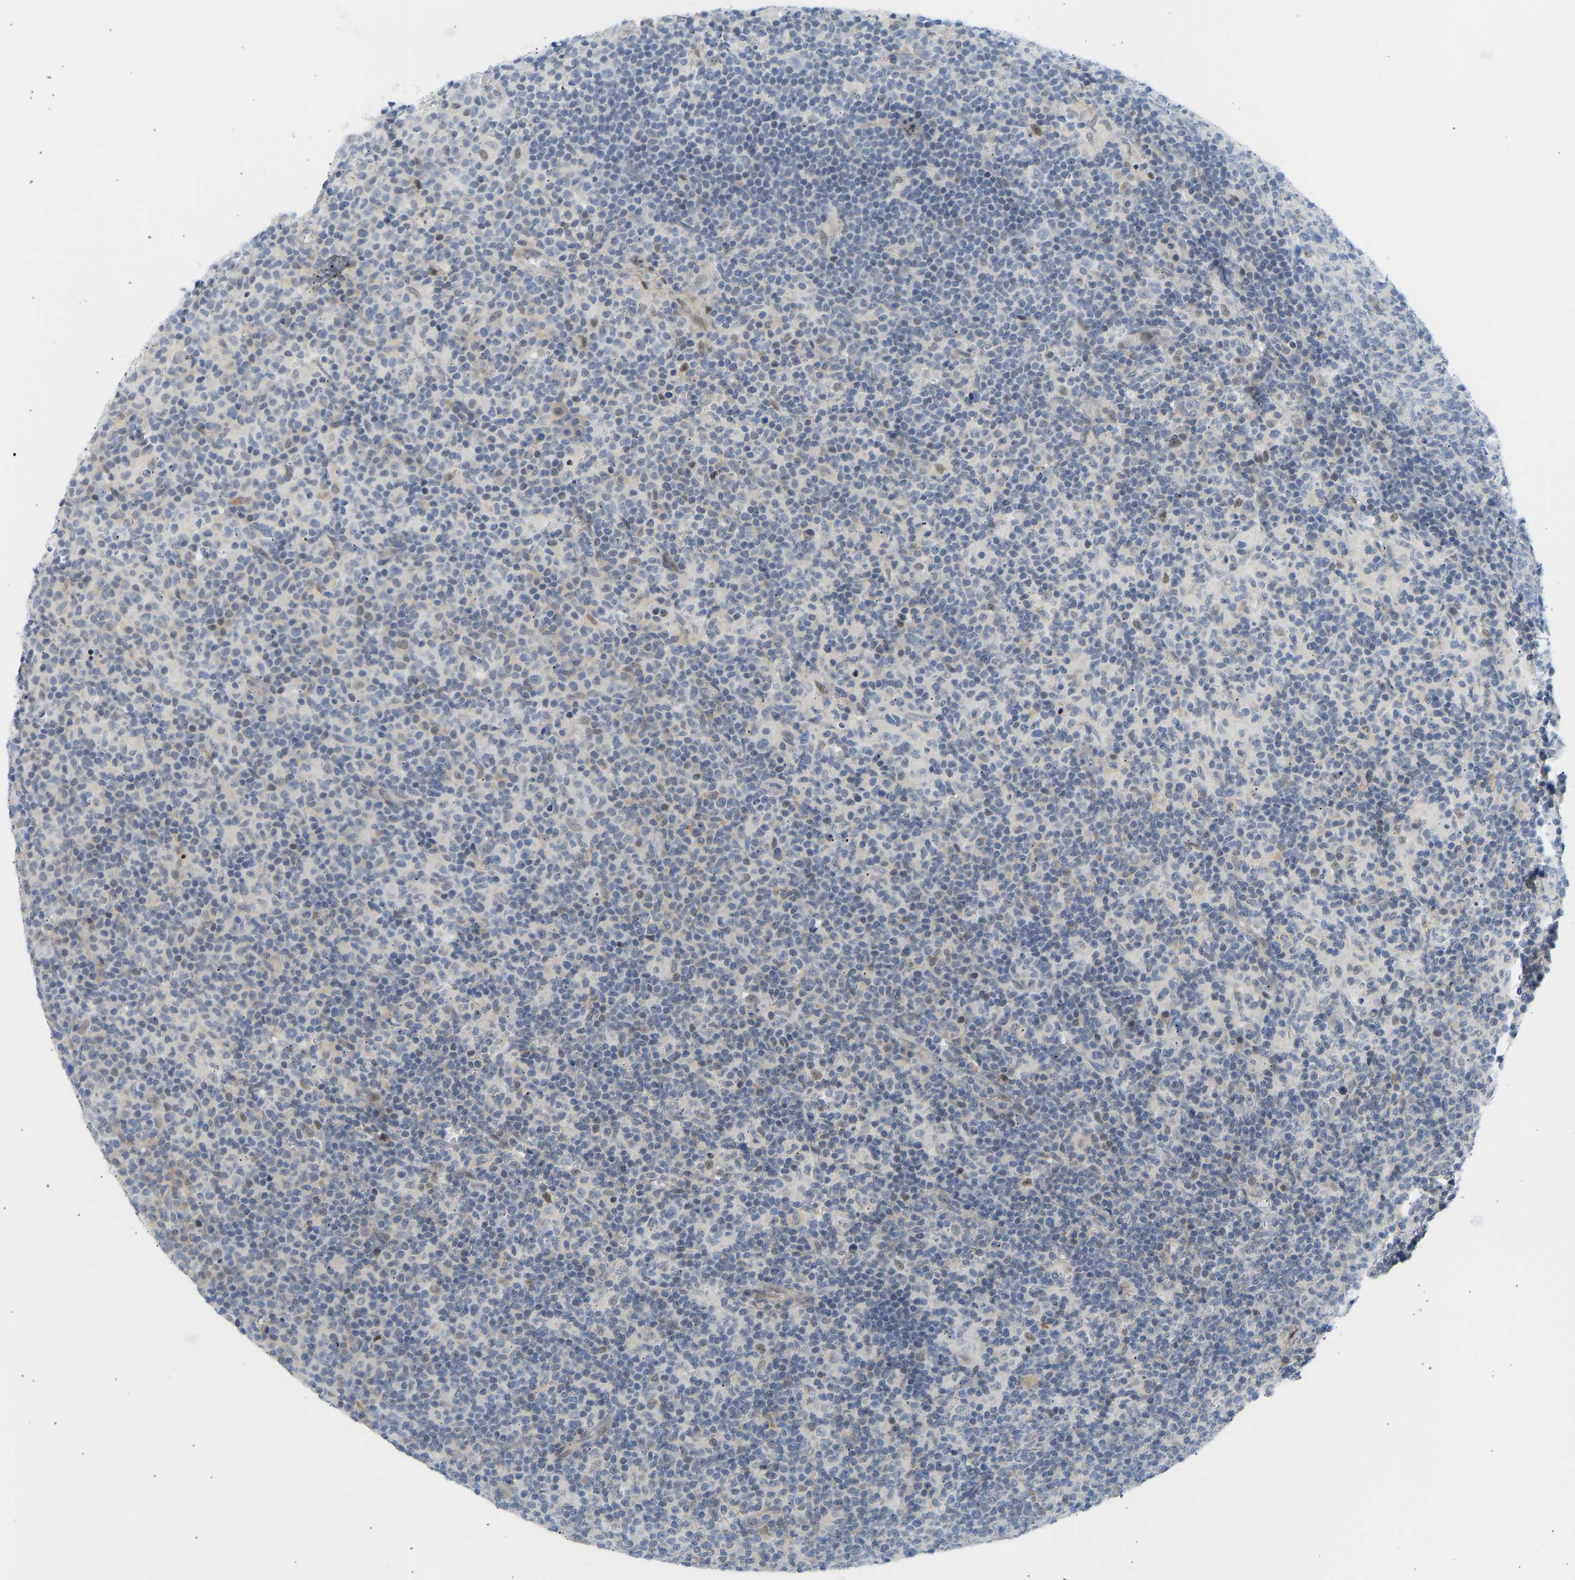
{"staining": {"intensity": "negative", "quantity": "none", "location": "none"}, "tissue": "lymph node", "cell_type": "Germinal center cells", "image_type": "normal", "snomed": [{"axis": "morphology", "description": "Normal tissue, NOS"}, {"axis": "morphology", "description": "Inflammation, NOS"}, {"axis": "topography", "description": "Lymph node"}], "caption": "A high-resolution image shows IHC staining of benign lymph node, which displays no significant expression in germinal center cells. (Immunohistochemistry (ihc), brightfield microscopy, high magnification).", "gene": "BAG1", "patient": {"sex": "male", "age": 55}}